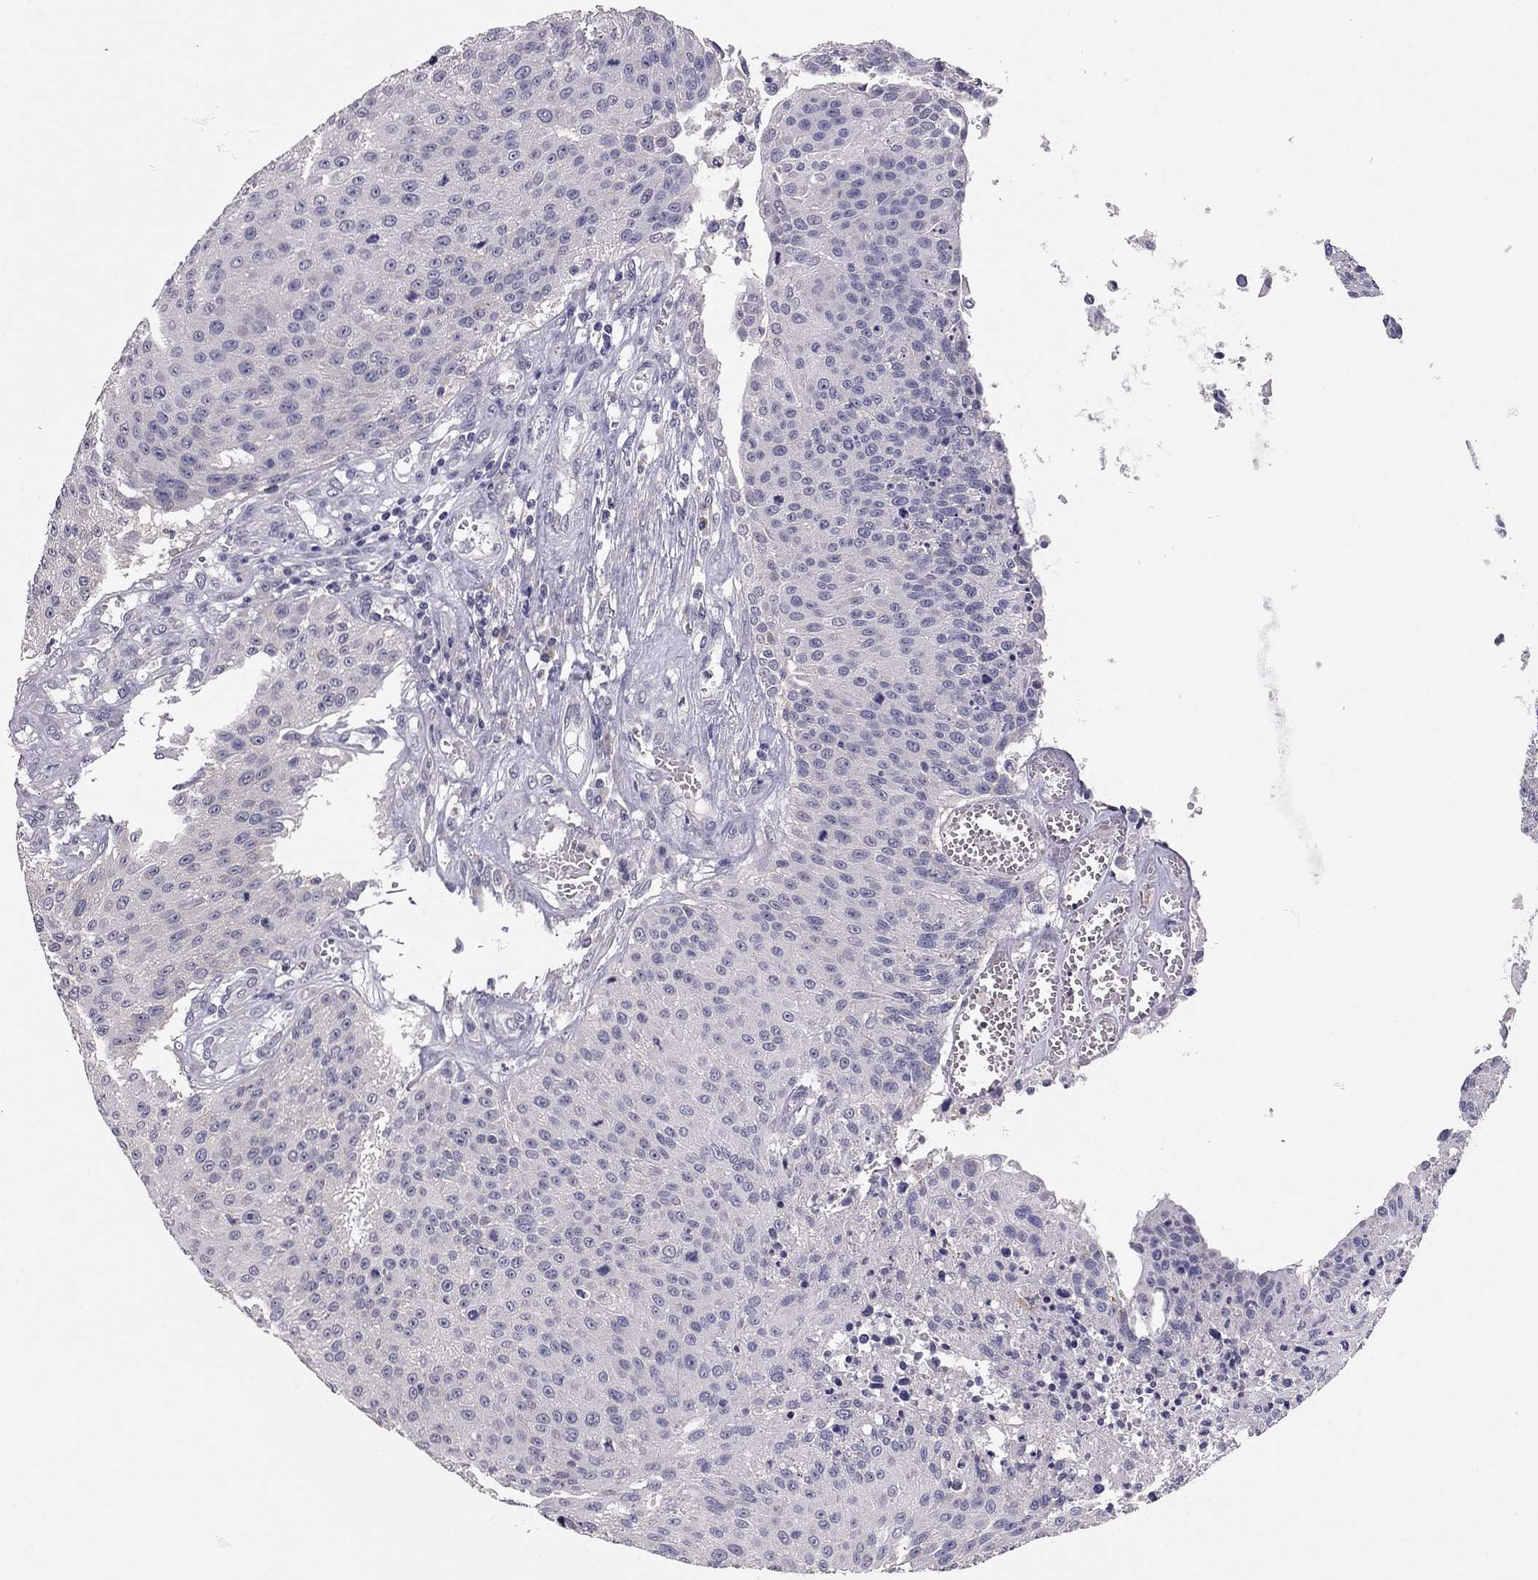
{"staining": {"intensity": "negative", "quantity": "none", "location": "none"}, "tissue": "urothelial cancer", "cell_type": "Tumor cells", "image_type": "cancer", "snomed": [{"axis": "morphology", "description": "Urothelial carcinoma, NOS"}, {"axis": "topography", "description": "Urinary bladder"}], "caption": "Micrograph shows no significant protein staining in tumor cells of urothelial cancer. (DAB IHC visualized using brightfield microscopy, high magnification).", "gene": "SCARB1", "patient": {"sex": "male", "age": 55}}